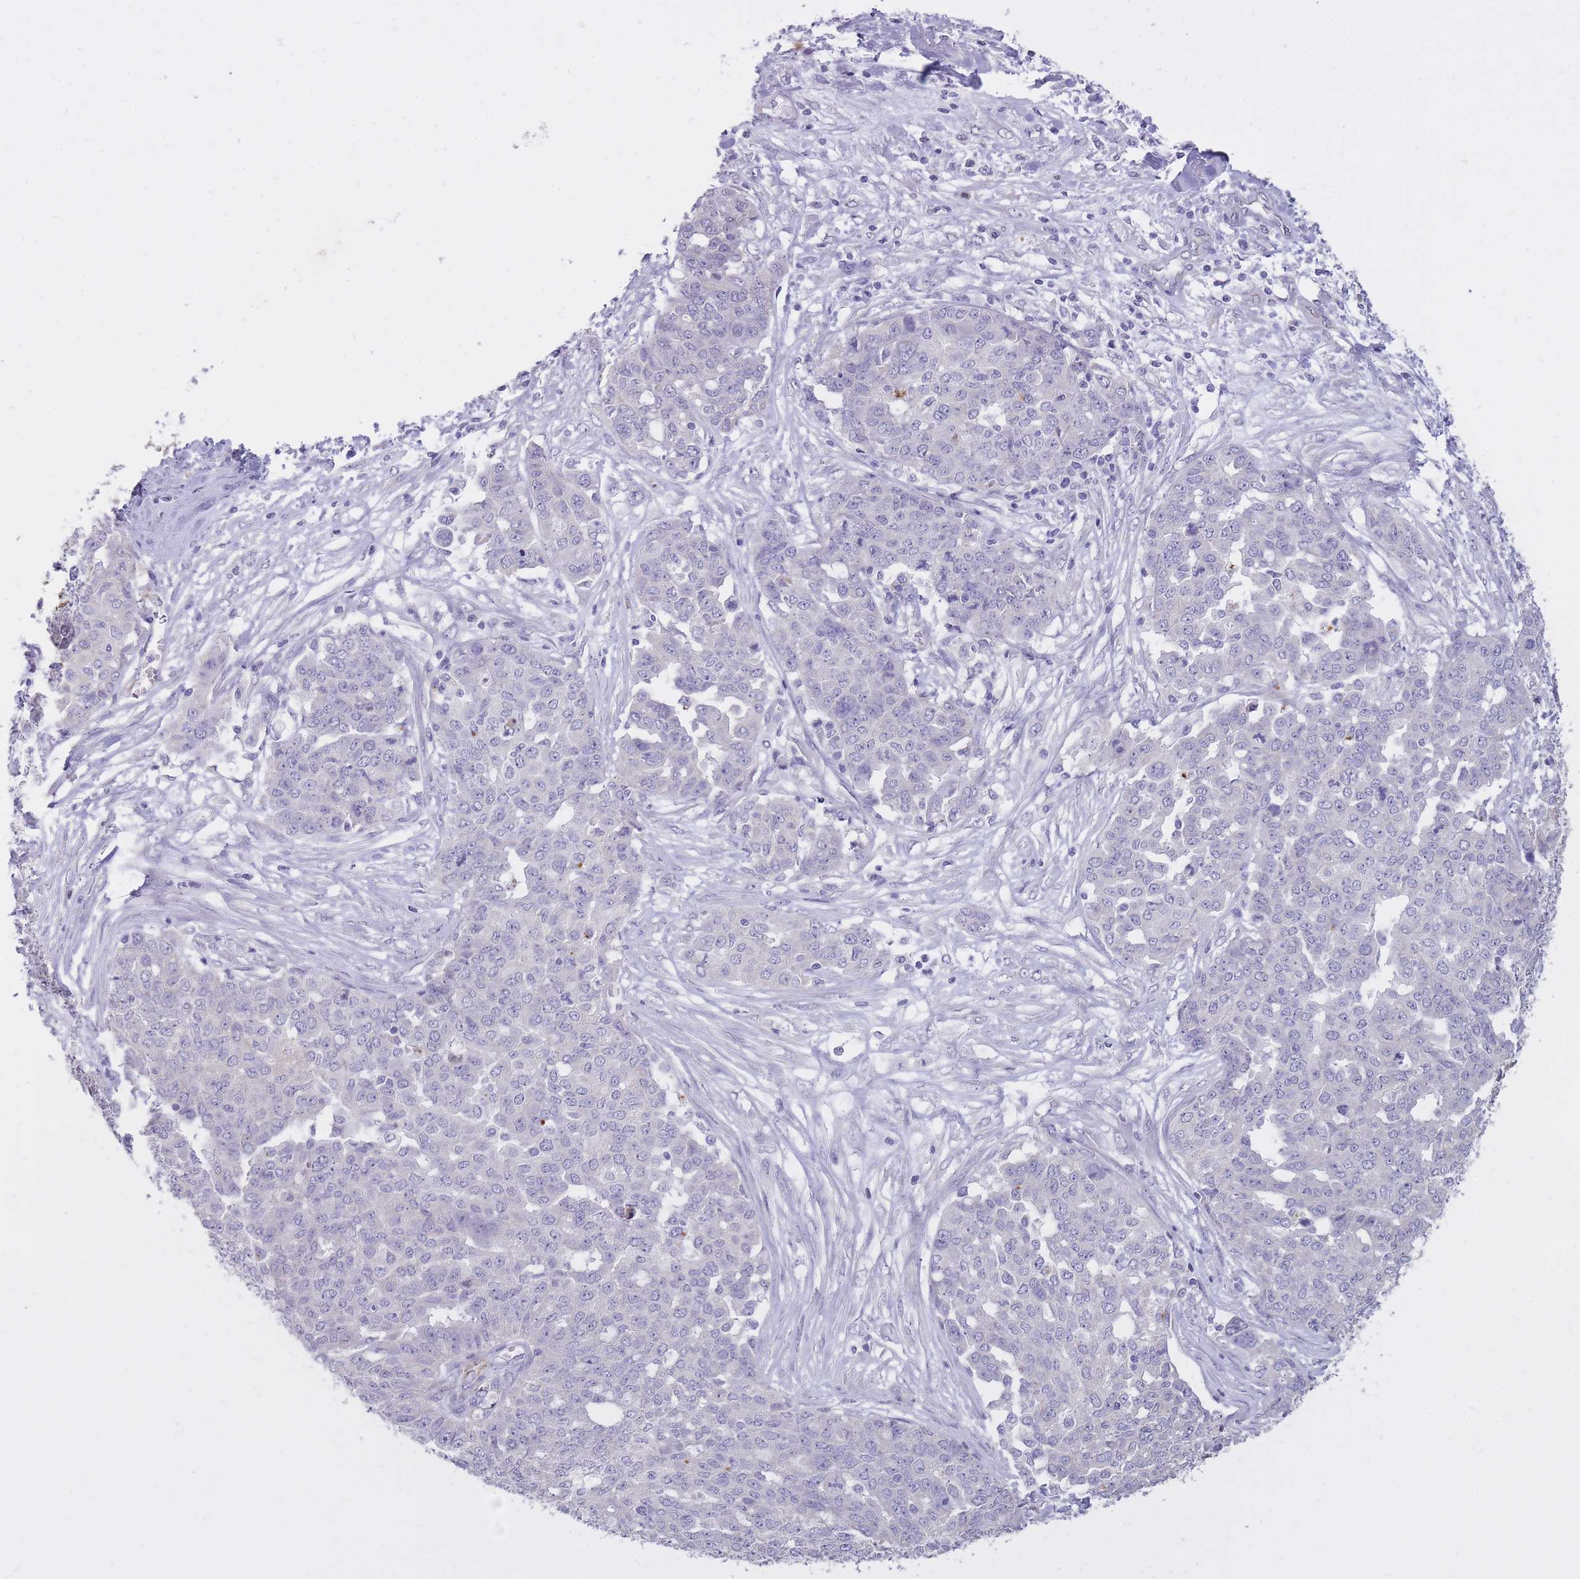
{"staining": {"intensity": "negative", "quantity": "none", "location": "none"}, "tissue": "ovarian cancer", "cell_type": "Tumor cells", "image_type": "cancer", "snomed": [{"axis": "morphology", "description": "Cystadenocarcinoma, serous, NOS"}, {"axis": "topography", "description": "Soft tissue"}, {"axis": "topography", "description": "Ovary"}], "caption": "Tumor cells show no significant positivity in ovarian serous cystadenocarcinoma.", "gene": "RNF170", "patient": {"sex": "female", "age": 57}}